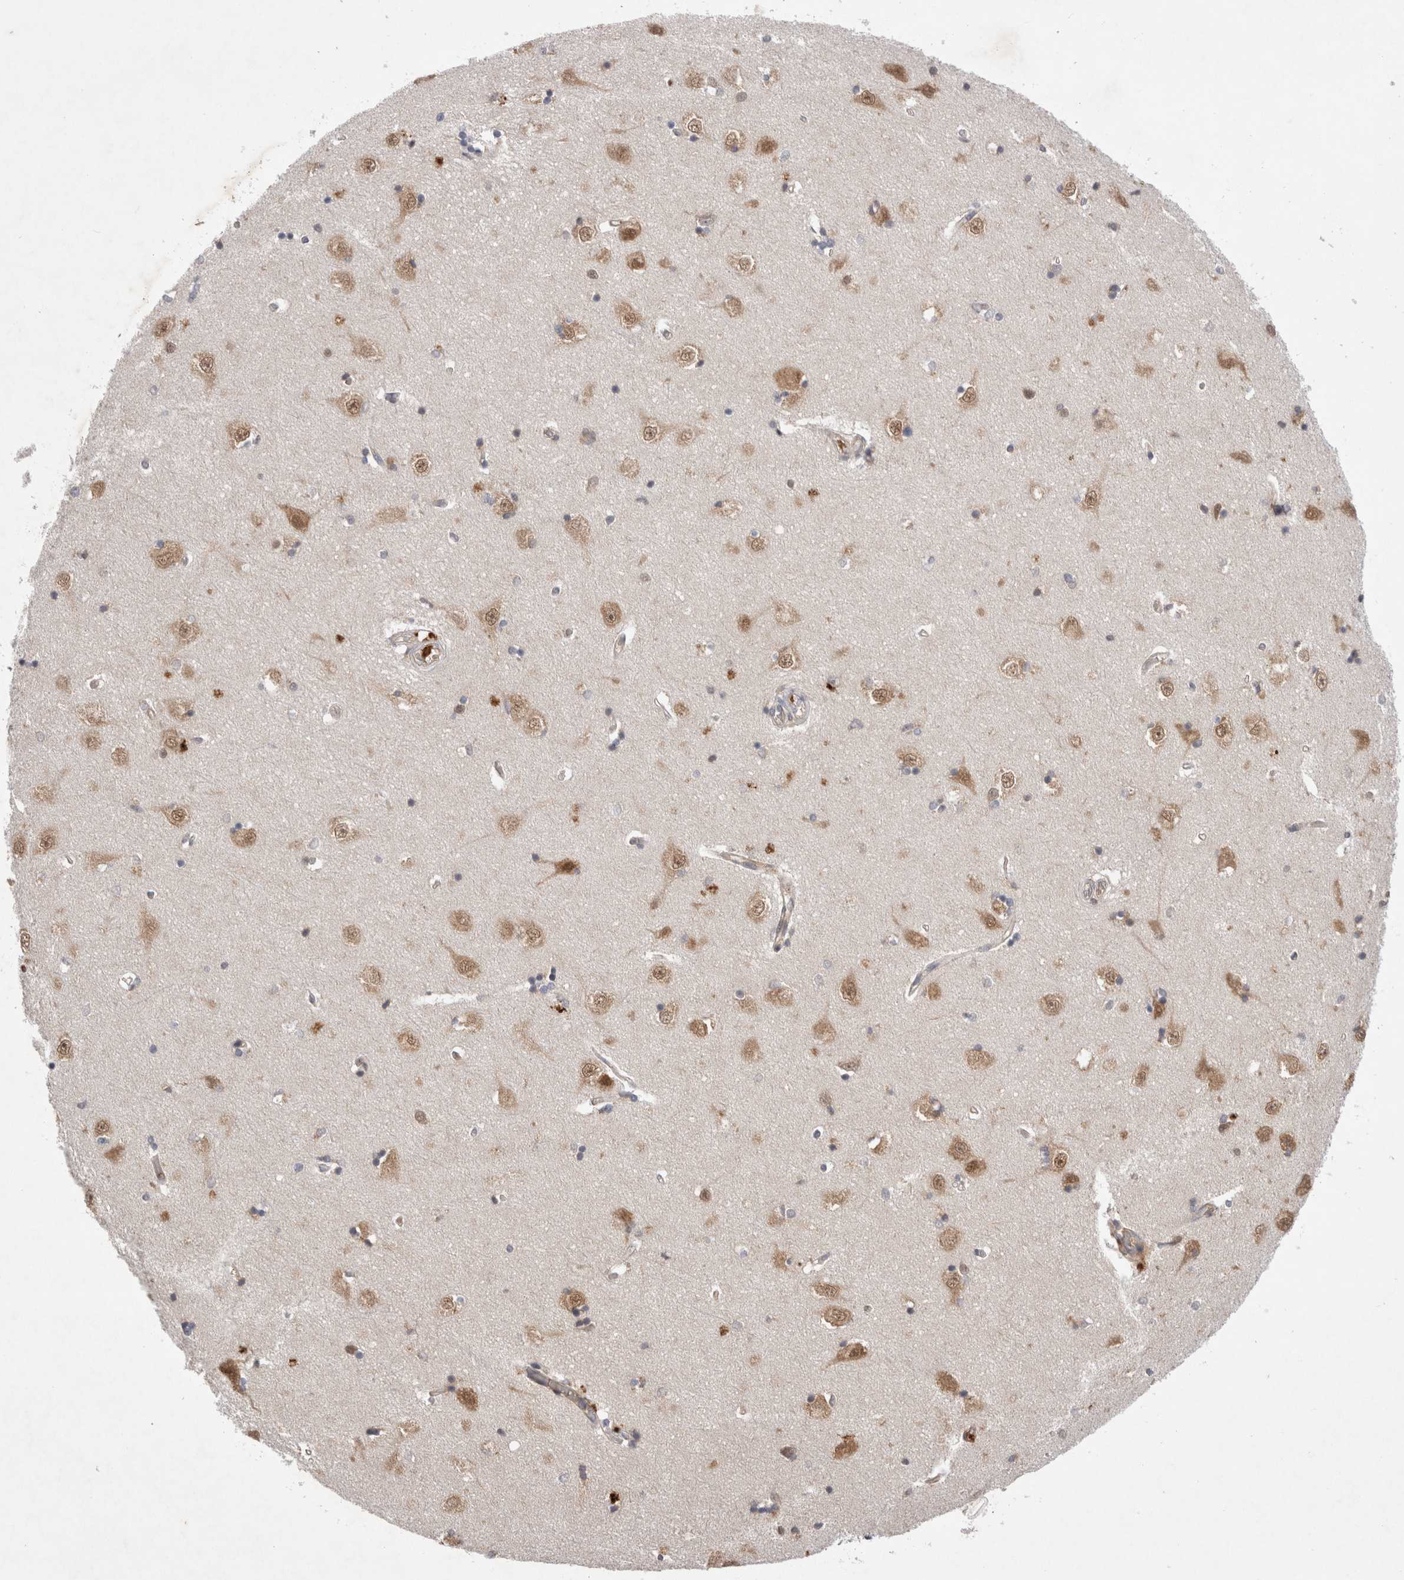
{"staining": {"intensity": "weak", "quantity": "<25%", "location": "cytoplasmic/membranous"}, "tissue": "hippocampus", "cell_type": "Glial cells", "image_type": "normal", "snomed": [{"axis": "morphology", "description": "Normal tissue, NOS"}, {"axis": "topography", "description": "Hippocampus"}], "caption": "An image of hippocampus stained for a protein demonstrates no brown staining in glial cells. Brightfield microscopy of IHC stained with DAB (brown) and hematoxylin (blue), captured at high magnification.", "gene": "EIF3E", "patient": {"sex": "male", "age": 45}}